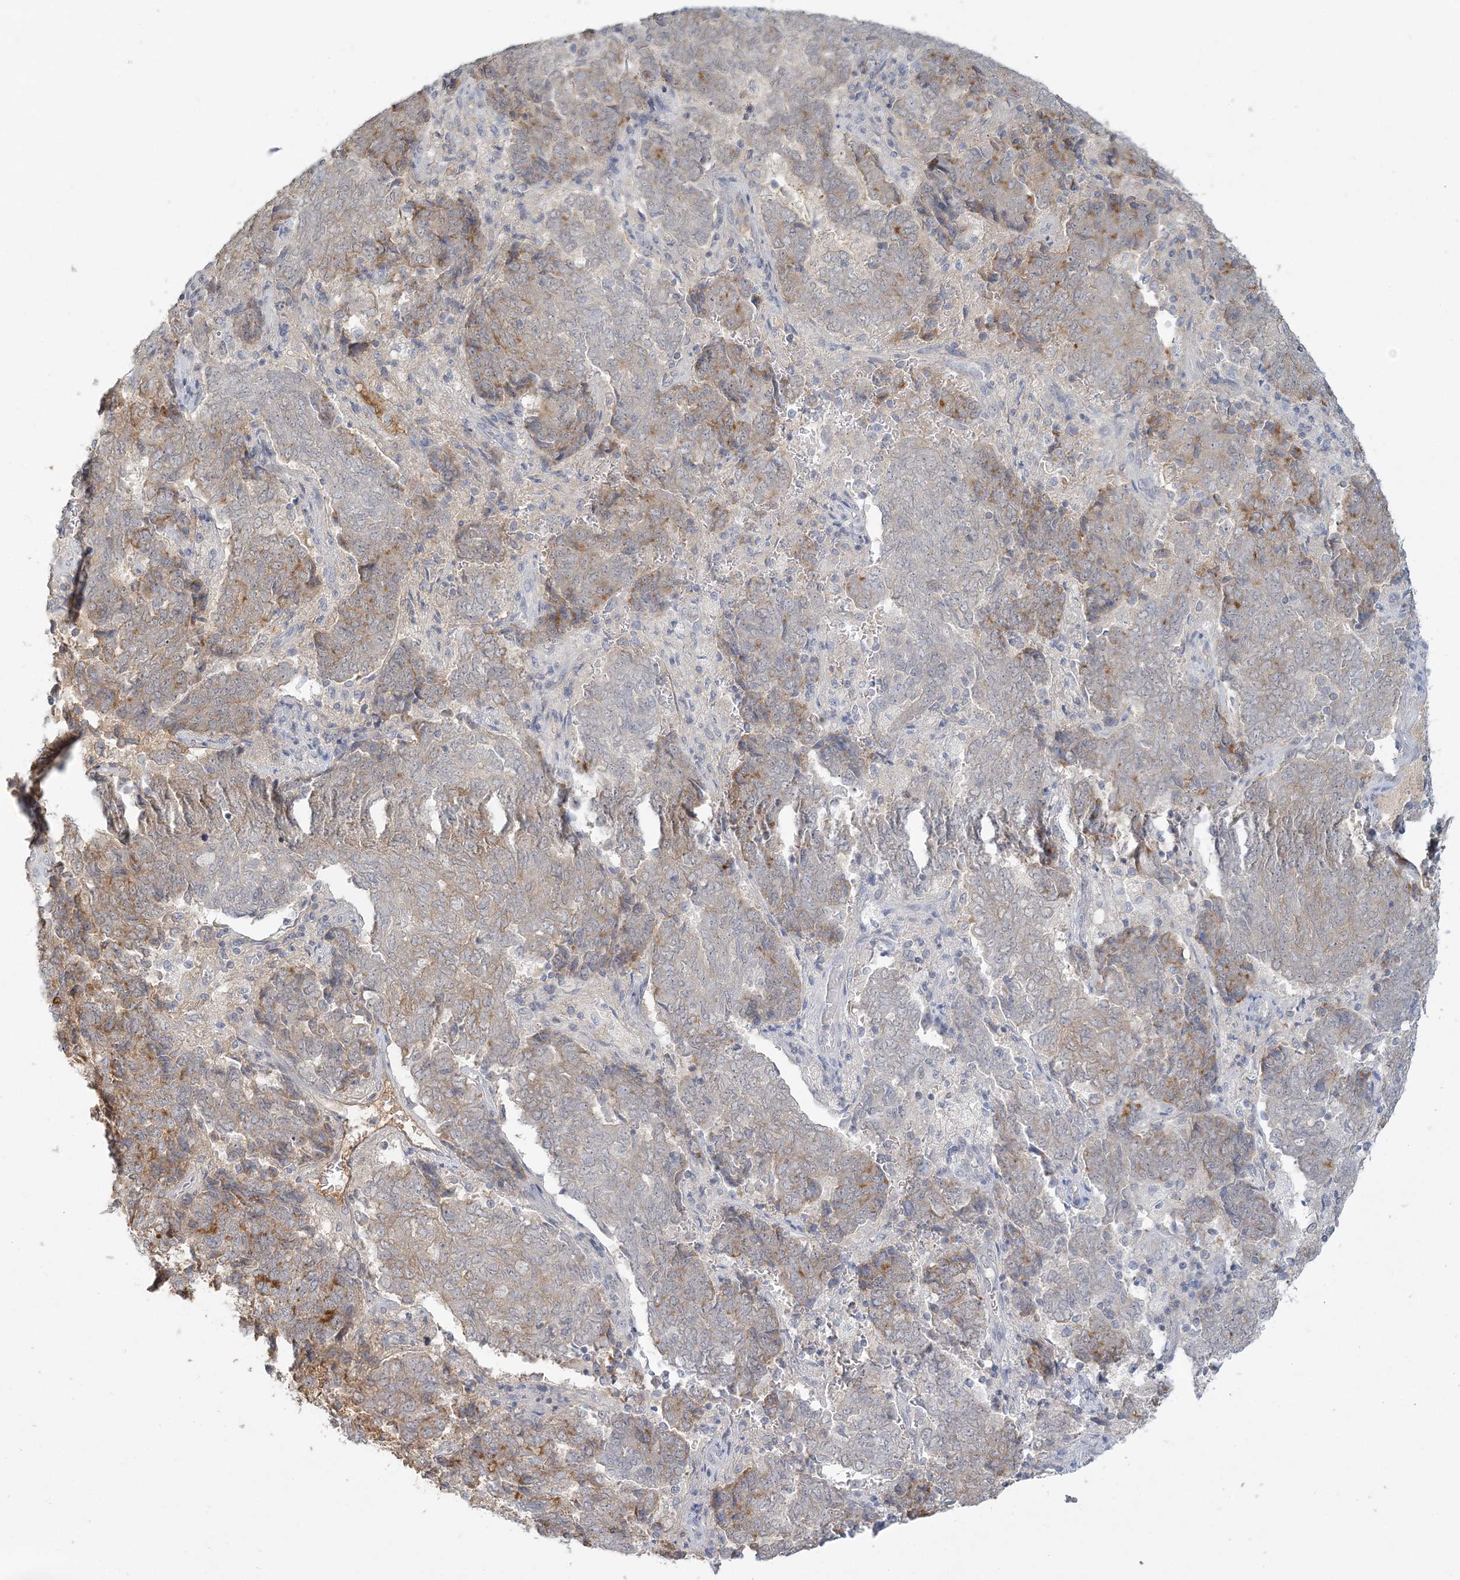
{"staining": {"intensity": "moderate", "quantity": "<25%", "location": "cytoplasmic/membranous"}, "tissue": "endometrial cancer", "cell_type": "Tumor cells", "image_type": "cancer", "snomed": [{"axis": "morphology", "description": "Adenocarcinoma, NOS"}, {"axis": "topography", "description": "Endometrium"}], "caption": "A brown stain highlights moderate cytoplasmic/membranous positivity of a protein in human adenocarcinoma (endometrial) tumor cells. Ihc stains the protein in brown and the nuclei are stained blue.", "gene": "ANKS1A", "patient": {"sex": "female", "age": 80}}